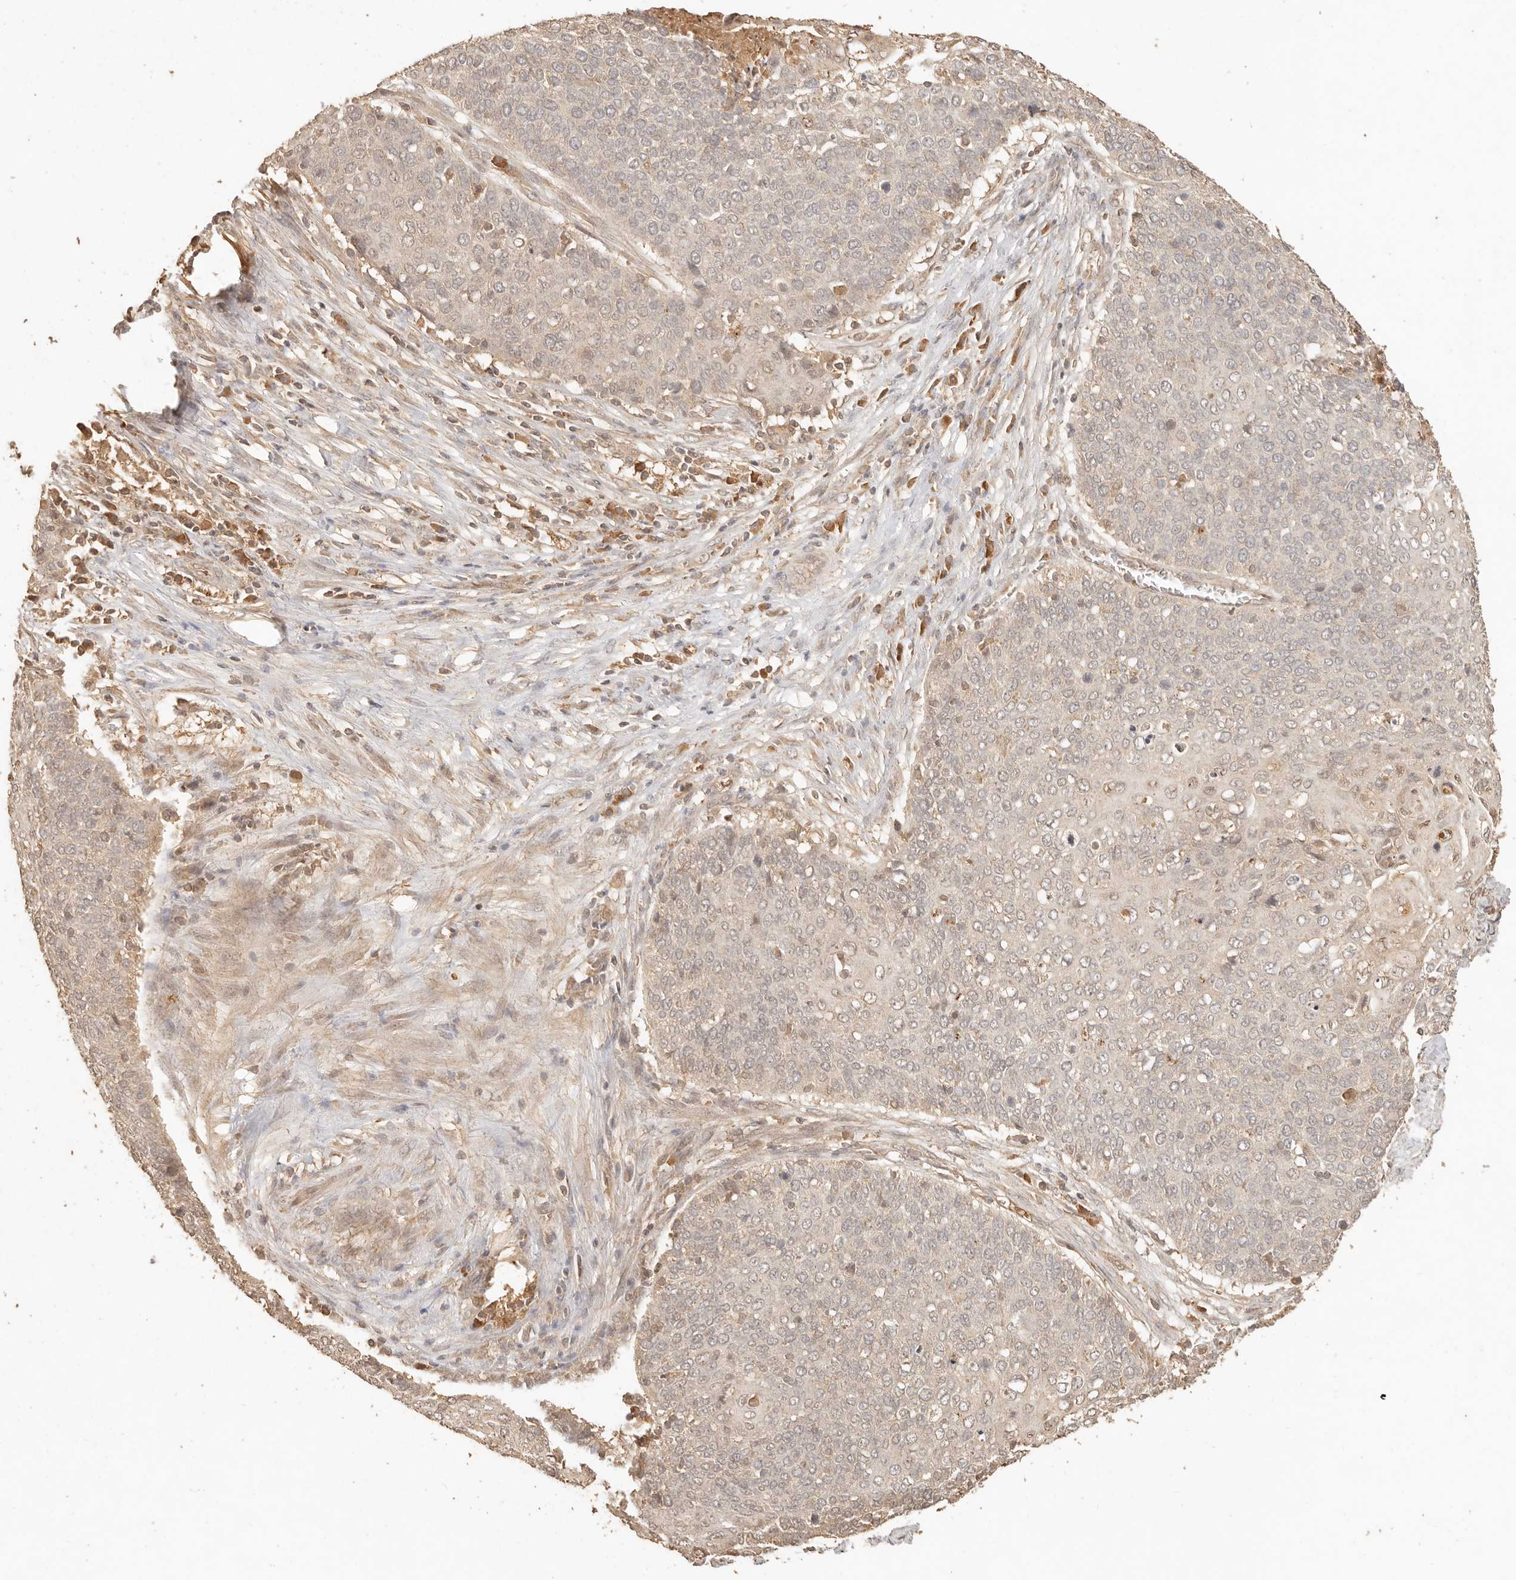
{"staining": {"intensity": "negative", "quantity": "none", "location": "none"}, "tissue": "cervical cancer", "cell_type": "Tumor cells", "image_type": "cancer", "snomed": [{"axis": "morphology", "description": "Squamous cell carcinoma, NOS"}, {"axis": "topography", "description": "Cervix"}], "caption": "There is no significant expression in tumor cells of cervical cancer (squamous cell carcinoma).", "gene": "INTS11", "patient": {"sex": "female", "age": 39}}